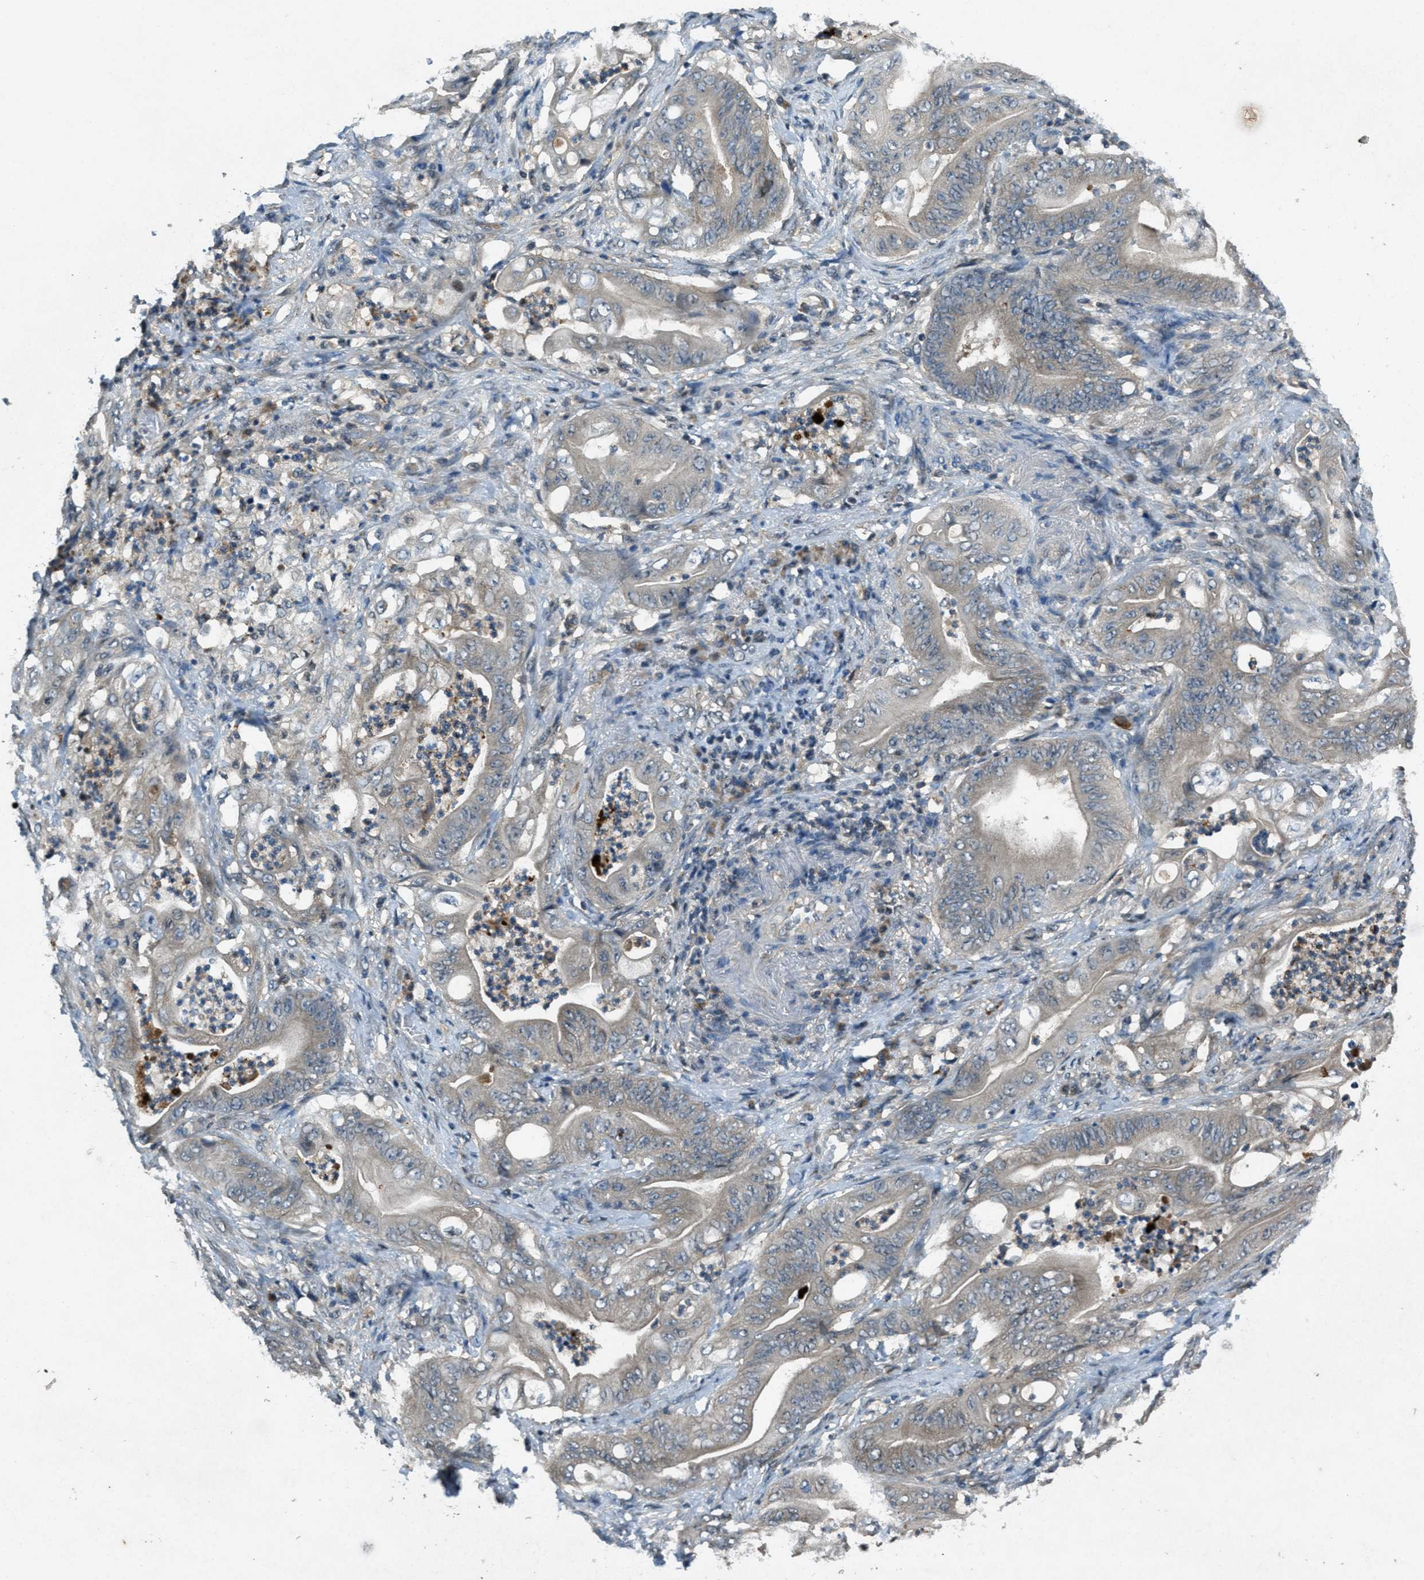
{"staining": {"intensity": "negative", "quantity": "none", "location": "none"}, "tissue": "stomach cancer", "cell_type": "Tumor cells", "image_type": "cancer", "snomed": [{"axis": "morphology", "description": "Adenocarcinoma, NOS"}, {"axis": "topography", "description": "Stomach"}], "caption": "Tumor cells show no significant protein positivity in stomach cancer (adenocarcinoma).", "gene": "DUSP6", "patient": {"sex": "female", "age": 73}}